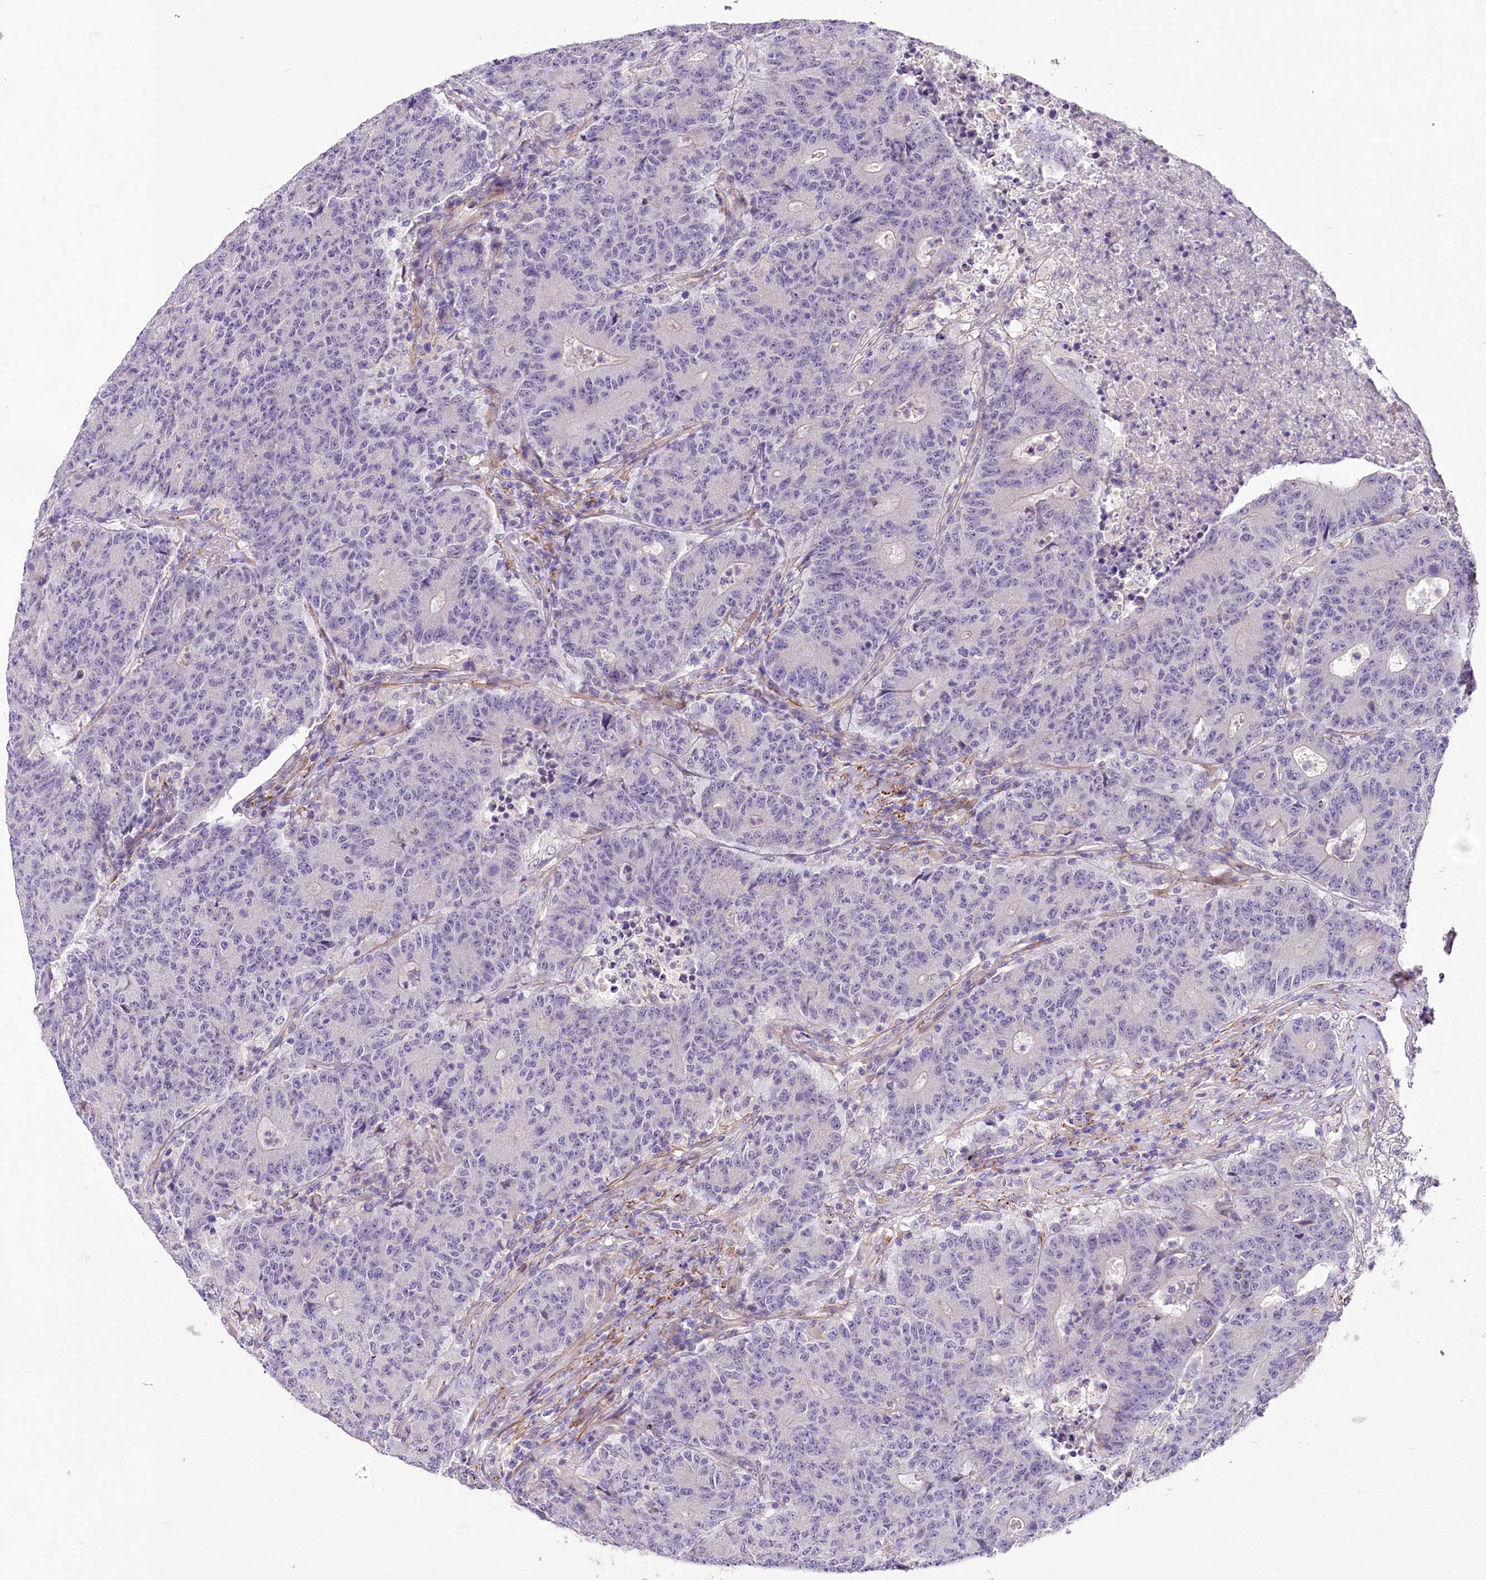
{"staining": {"intensity": "negative", "quantity": "none", "location": "none"}, "tissue": "colorectal cancer", "cell_type": "Tumor cells", "image_type": "cancer", "snomed": [{"axis": "morphology", "description": "Adenocarcinoma, NOS"}, {"axis": "topography", "description": "Colon"}], "caption": "Immunohistochemistry (IHC) histopathology image of neoplastic tissue: colorectal adenocarcinoma stained with DAB (3,3'-diaminobenzidine) demonstrates no significant protein expression in tumor cells.", "gene": "RDH16", "patient": {"sex": "female", "age": 75}}